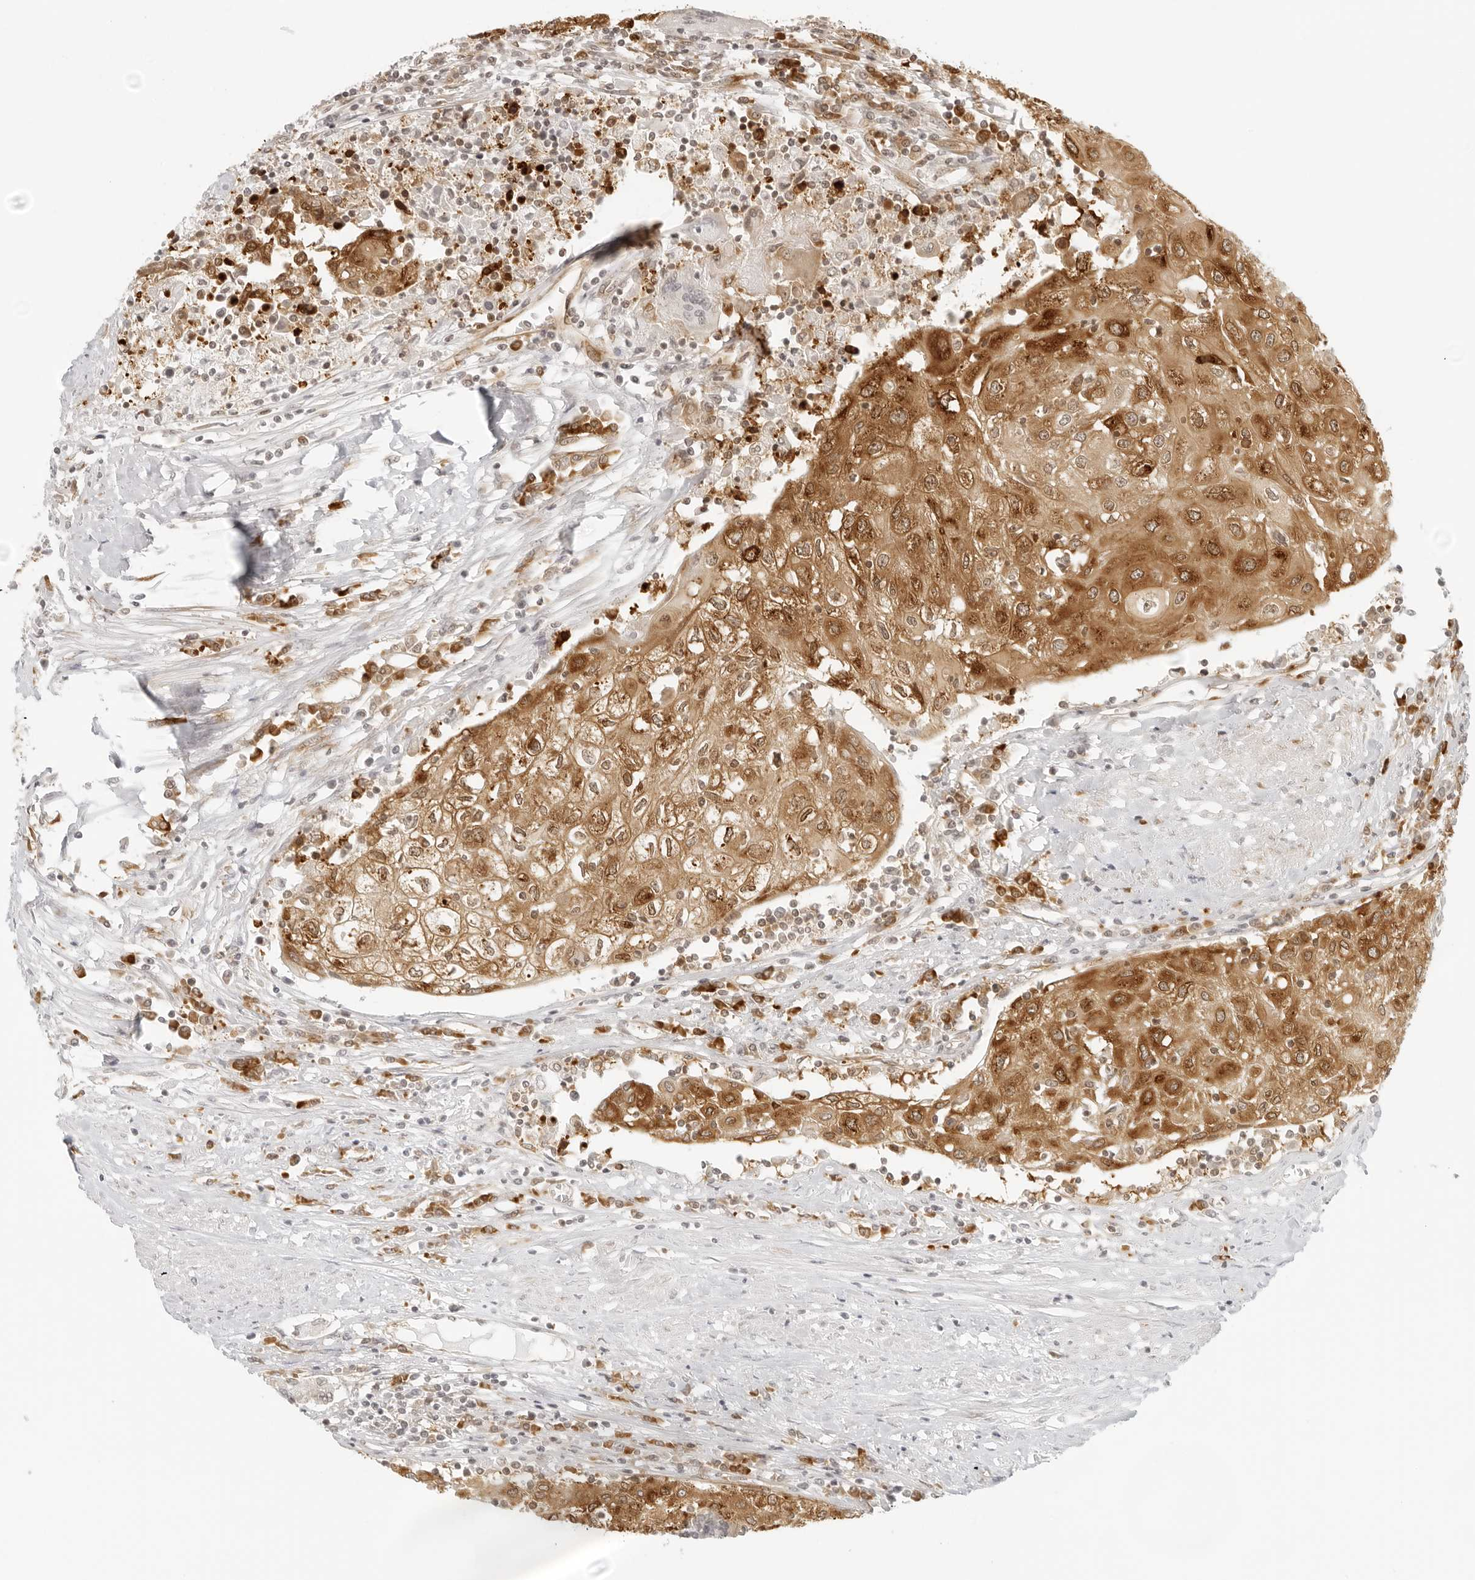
{"staining": {"intensity": "strong", "quantity": ">75%", "location": "cytoplasmic/membranous,nuclear"}, "tissue": "urothelial cancer", "cell_type": "Tumor cells", "image_type": "cancer", "snomed": [{"axis": "morphology", "description": "Urothelial carcinoma, High grade"}, {"axis": "topography", "description": "Urinary bladder"}], "caption": "This is an image of immunohistochemistry (IHC) staining of urothelial cancer, which shows strong expression in the cytoplasmic/membranous and nuclear of tumor cells.", "gene": "EIF4G1", "patient": {"sex": "female", "age": 85}}